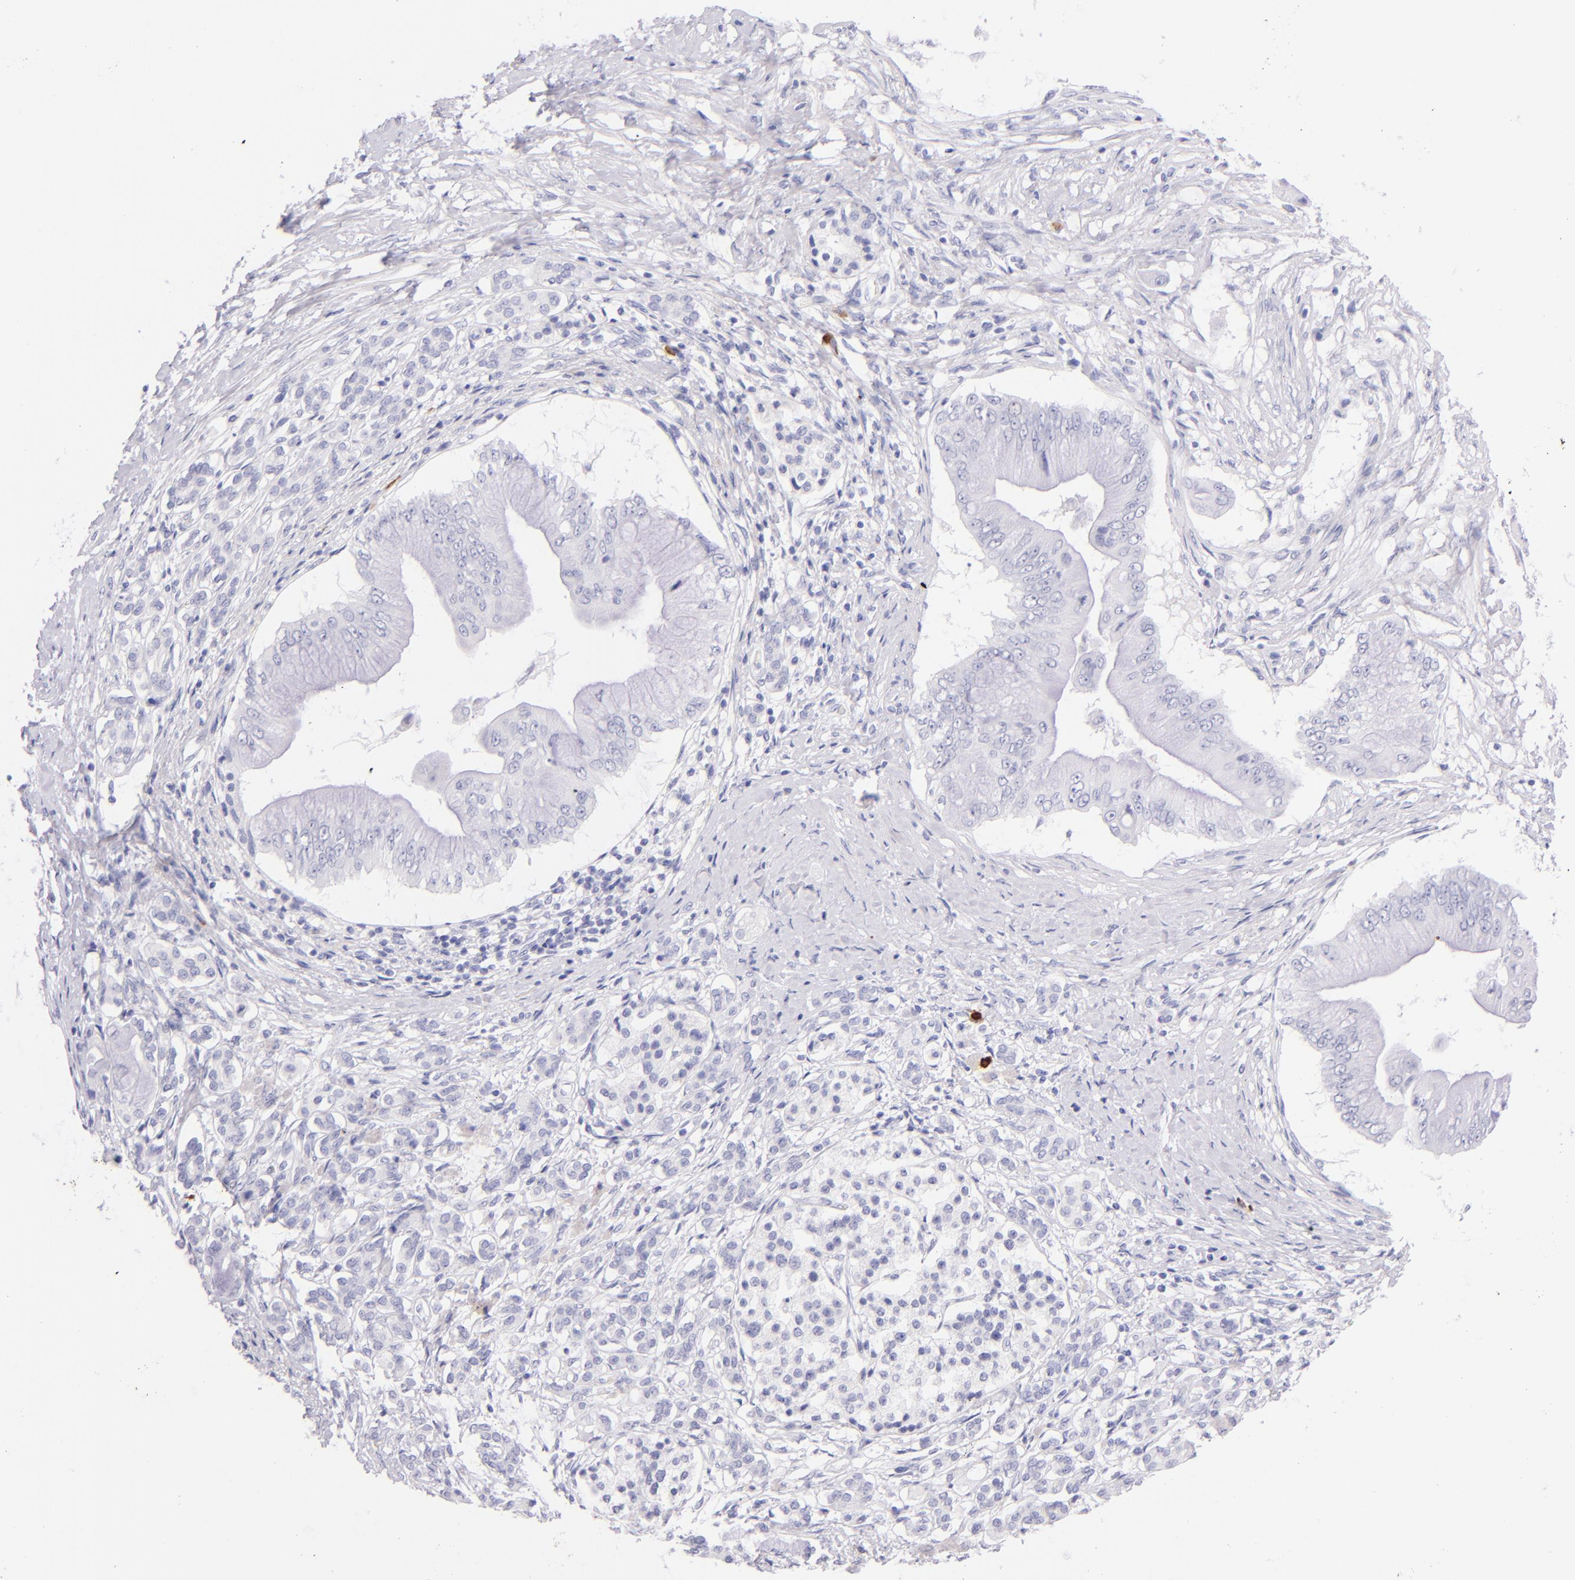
{"staining": {"intensity": "negative", "quantity": "none", "location": "none"}, "tissue": "pancreatic cancer", "cell_type": "Tumor cells", "image_type": "cancer", "snomed": [{"axis": "morphology", "description": "Adenocarcinoma, NOS"}, {"axis": "topography", "description": "Pancreas"}], "caption": "High magnification brightfield microscopy of pancreatic cancer (adenocarcinoma) stained with DAB (brown) and counterstained with hematoxylin (blue): tumor cells show no significant expression.", "gene": "SDC1", "patient": {"sex": "male", "age": 62}}